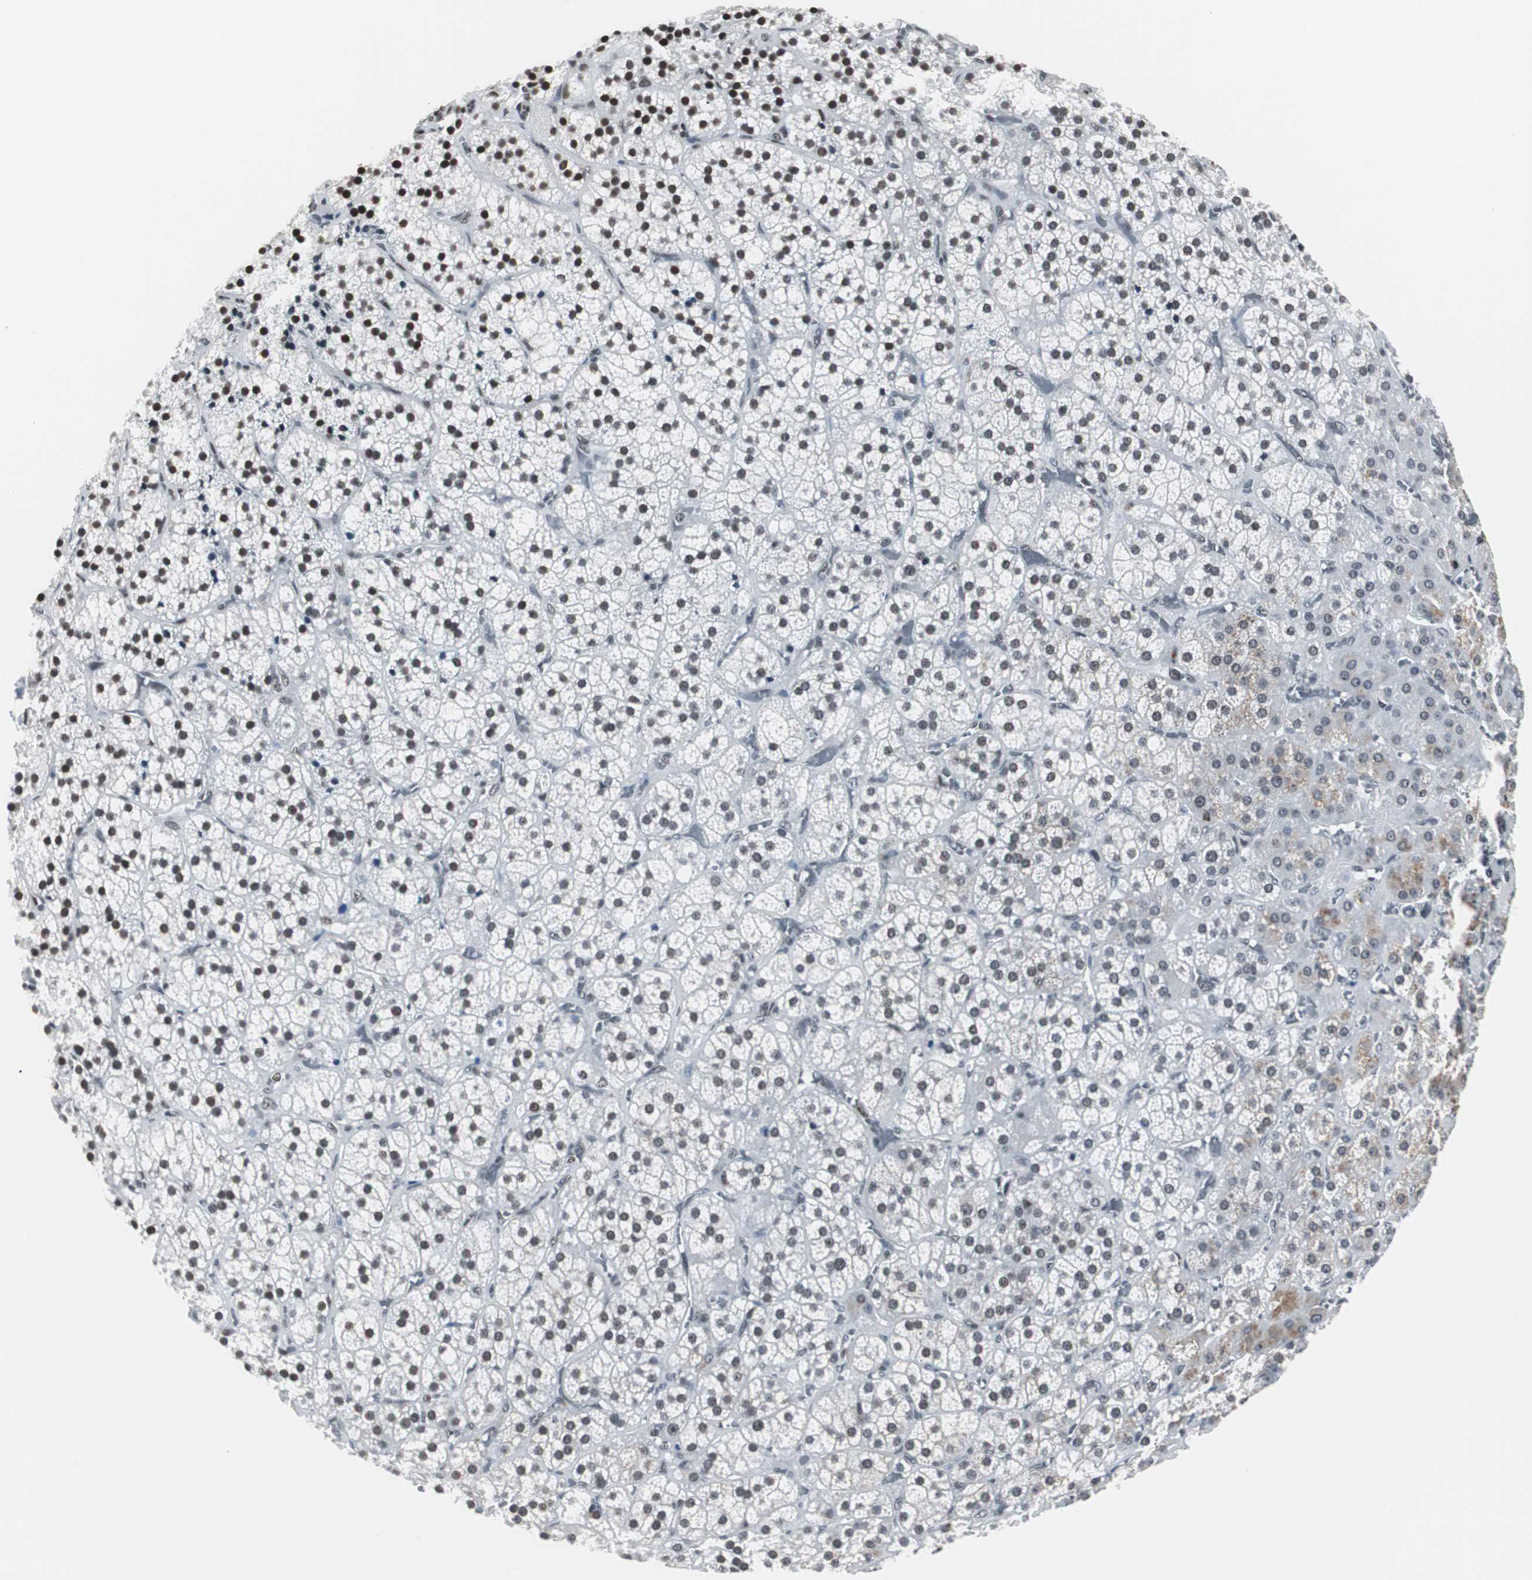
{"staining": {"intensity": "strong", "quantity": ">75%", "location": "nuclear"}, "tissue": "adrenal gland", "cell_type": "Glandular cells", "image_type": "normal", "snomed": [{"axis": "morphology", "description": "Normal tissue, NOS"}, {"axis": "topography", "description": "Adrenal gland"}], "caption": "Benign adrenal gland was stained to show a protein in brown. There is high levels of strong nuclear staining in about >75% of glandular cells. (Brightfield microscopy of DAB IHC at high magnification).", "gene": "XRCC1", "patient": {"sex": "female", "age": 71}}